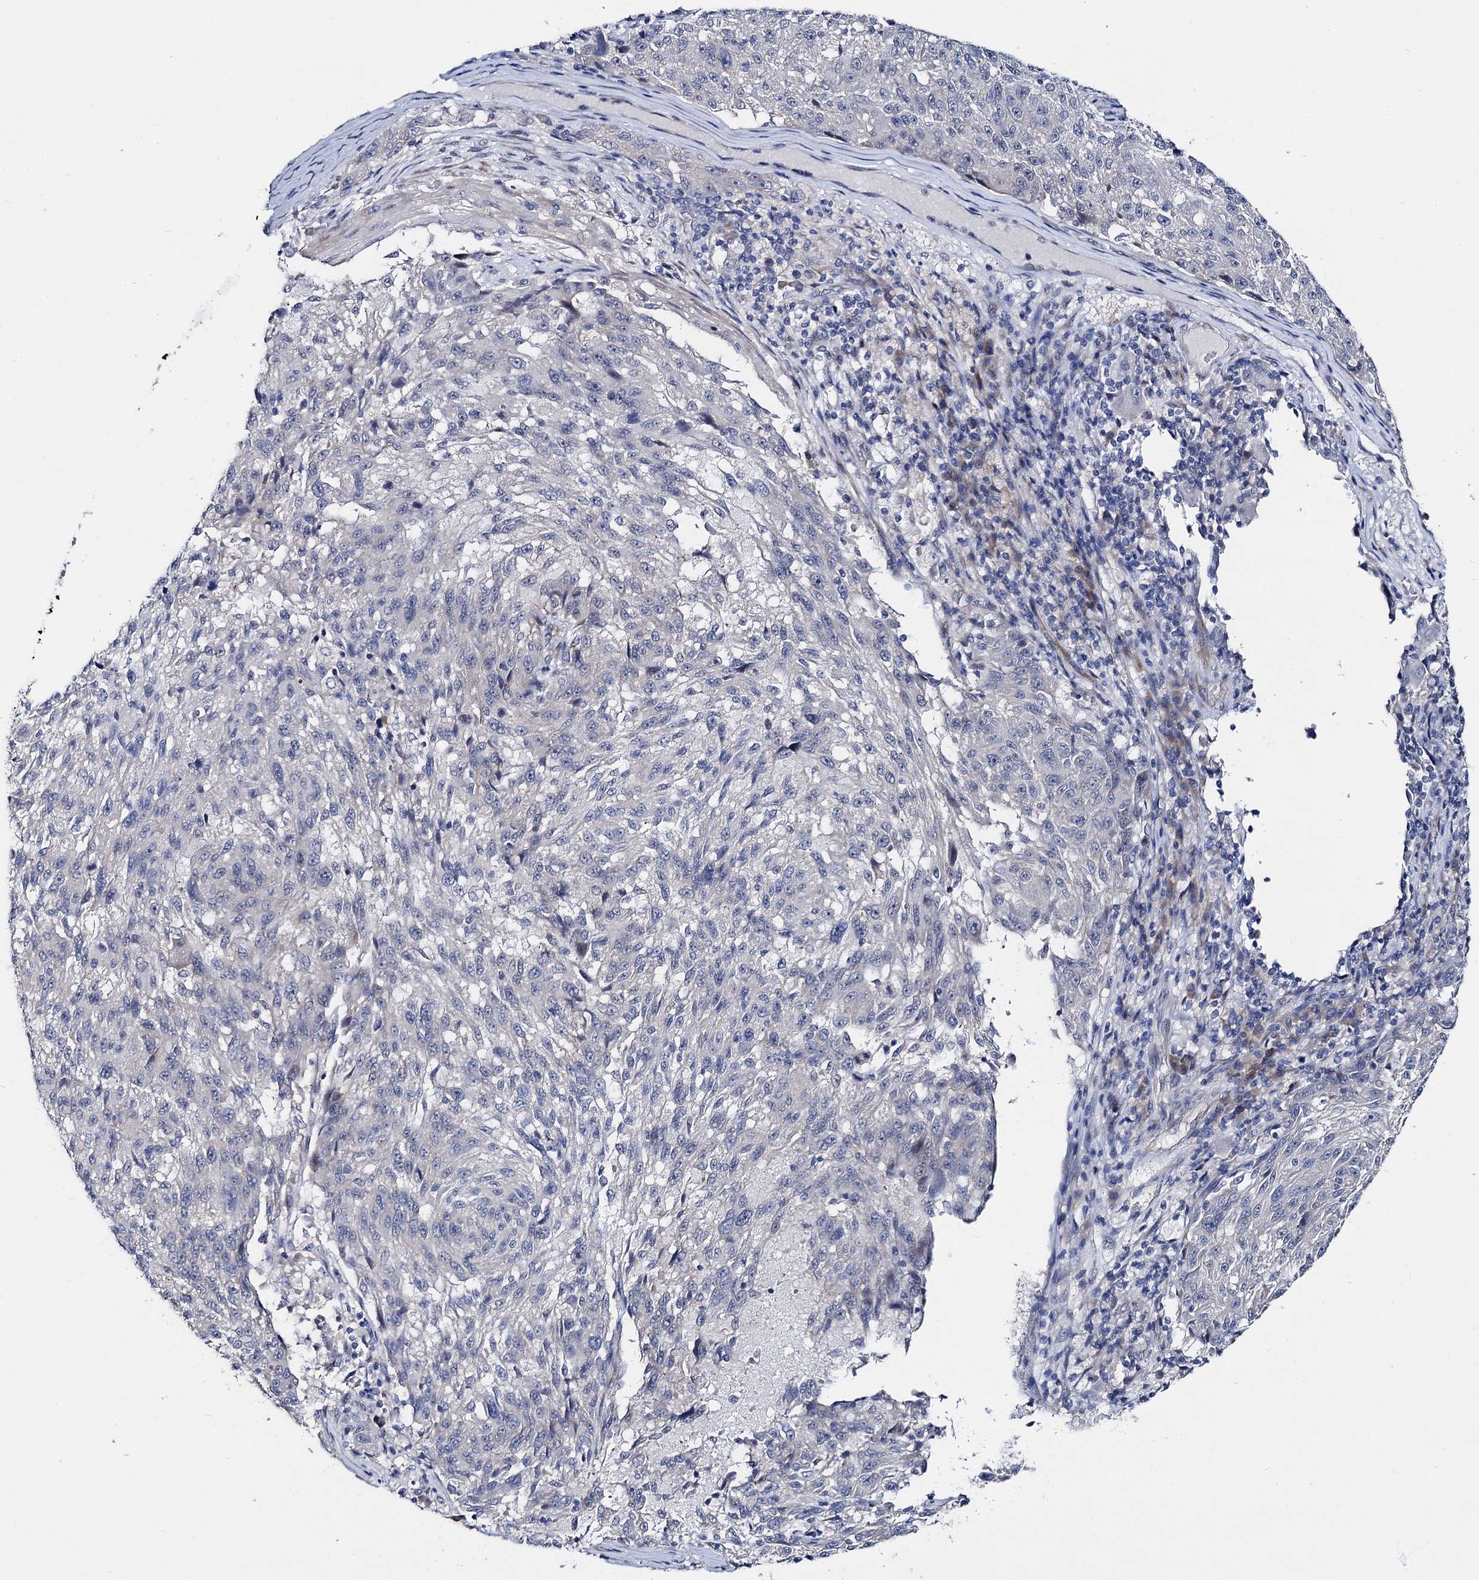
{"staining": {"intensity": "negative", "quantity": "none", "location": "none"}, "tissue": "melanoma", "cell_type": "Tumor cells", "image_type": "cancer", "snomed": [{"axis": "morphology", "description": "Malignant melanoma, NOS"}, {"axis": "topography", "description": "Skin"}], "caption": "An image of human melanoma is negative for staining in tumor cells.", "gene": "CAPRIN2", "patient": {"sex": "male", "age": 53}}